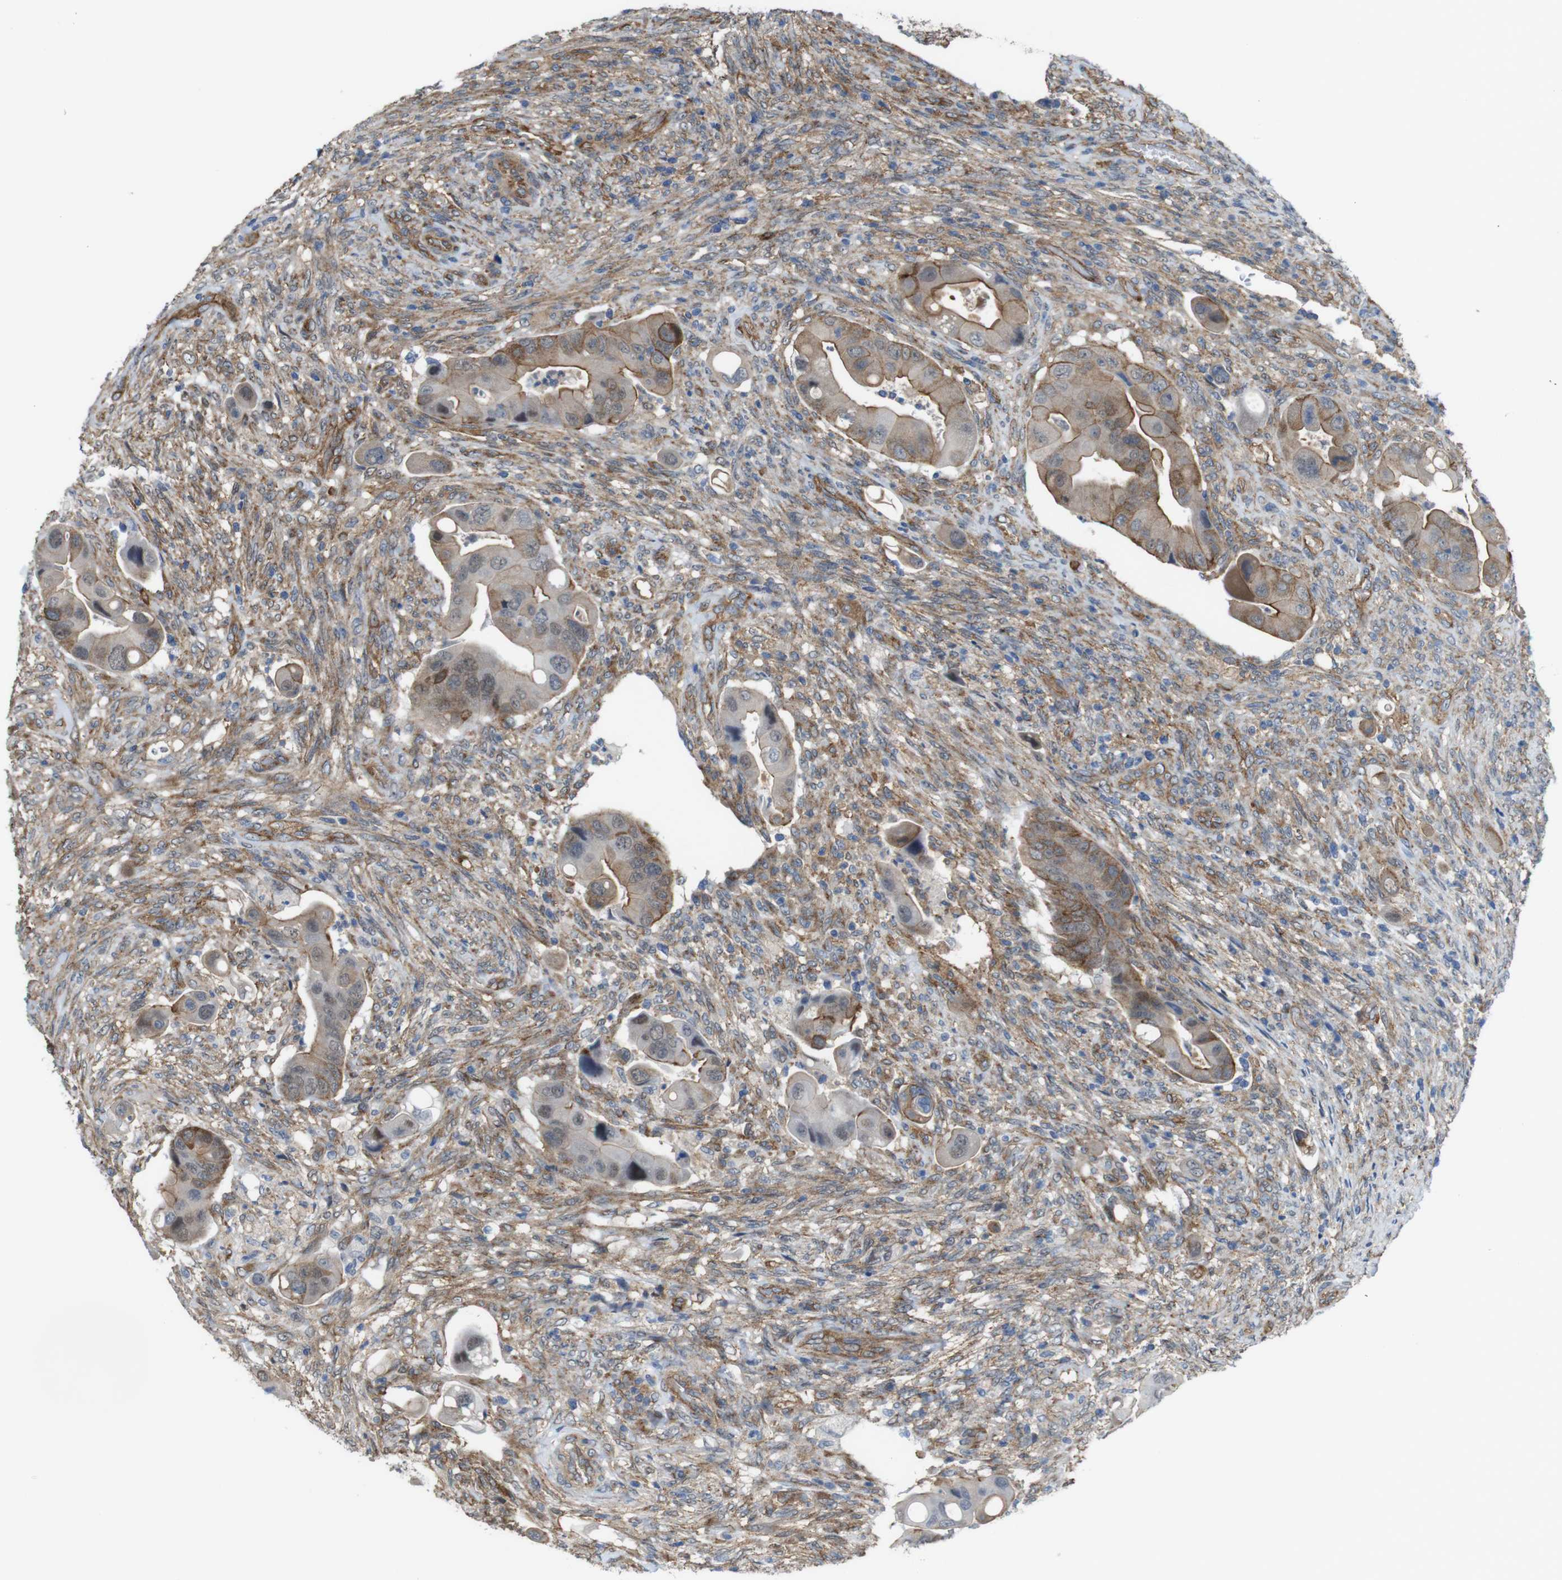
{"staining": {"intensity": "strong", "quantity": "25%-75%", "location": "cytoplasmic/membranous"}, "tissue": "colorectal cancer", "cell_type": "Tumor cells", "image_type": "cancer", "snomed": [{"axis": "morphology", "description": "Adenocarcinoma, NOS"}, {"axis": "topography", "description": "Rectum"}], "caption": "Protein staining of adenocarcinoma (colorectal) tissue displays strong cytoplasmic/membranous positivity in approximately 25%-75% of tumor cells.", "gene": "PTGER4", "patient": {"sex": "female", "age": 57}}